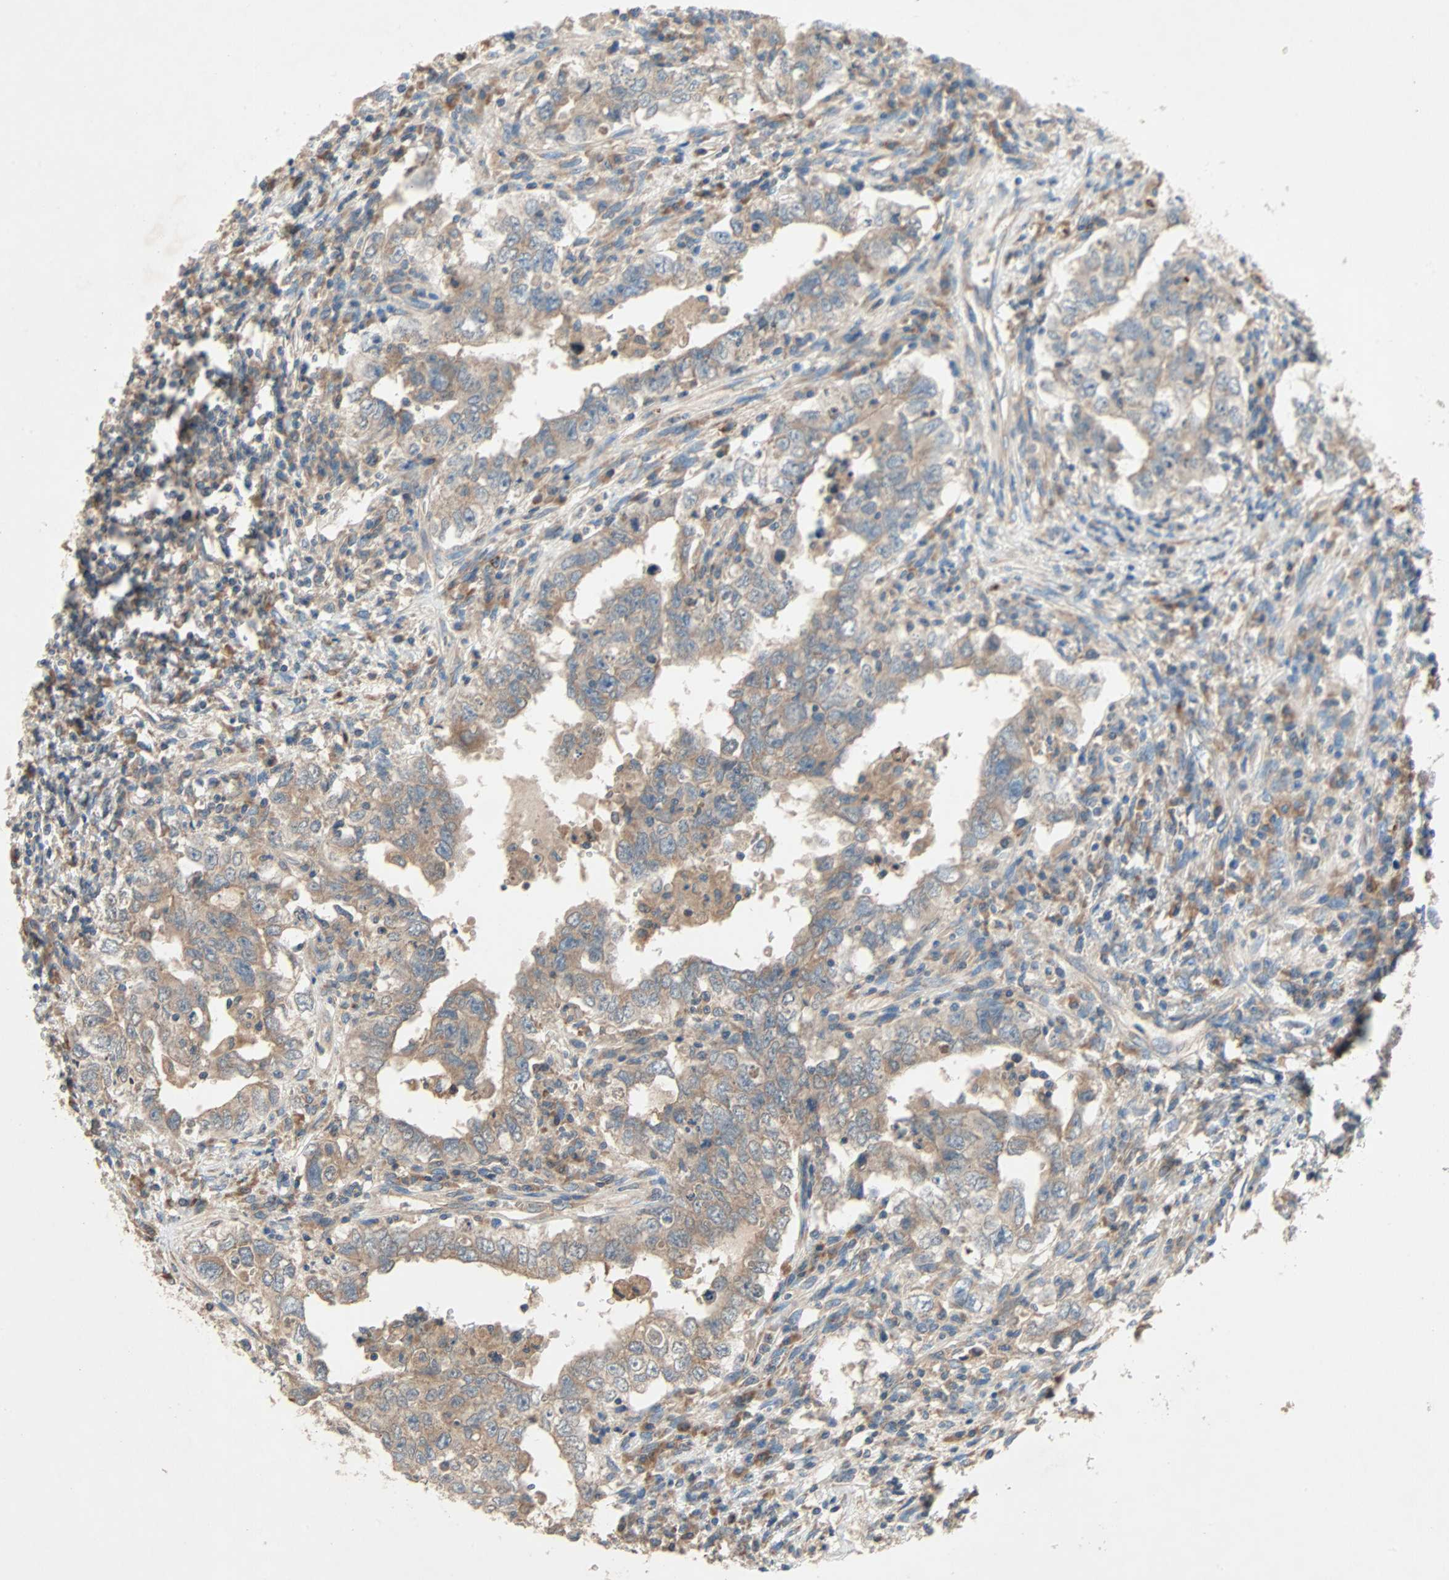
{"staining": {"intensity": "weak", "quantity": ">75%", "location": "cytoplasmic/membranous"}, "tissue": "testis cancer", "cell_type": "Tumor cells", "image_type": "cancer", "snomed": [{"axis": "morphology", "description": "Carcinoma, Embryonal, NOS"}, {"axis": "topography", "description": "Testis"}], "caption": "Approximately >75% of tumor cells in human embryonal carcinoma (testis) demonstrate weak cytoplasmic/membranous protein staining as visualized by brown immunohistochemical staining.", "gene": "XYLT1", "patient": {"sex": "male", "age": 26}}